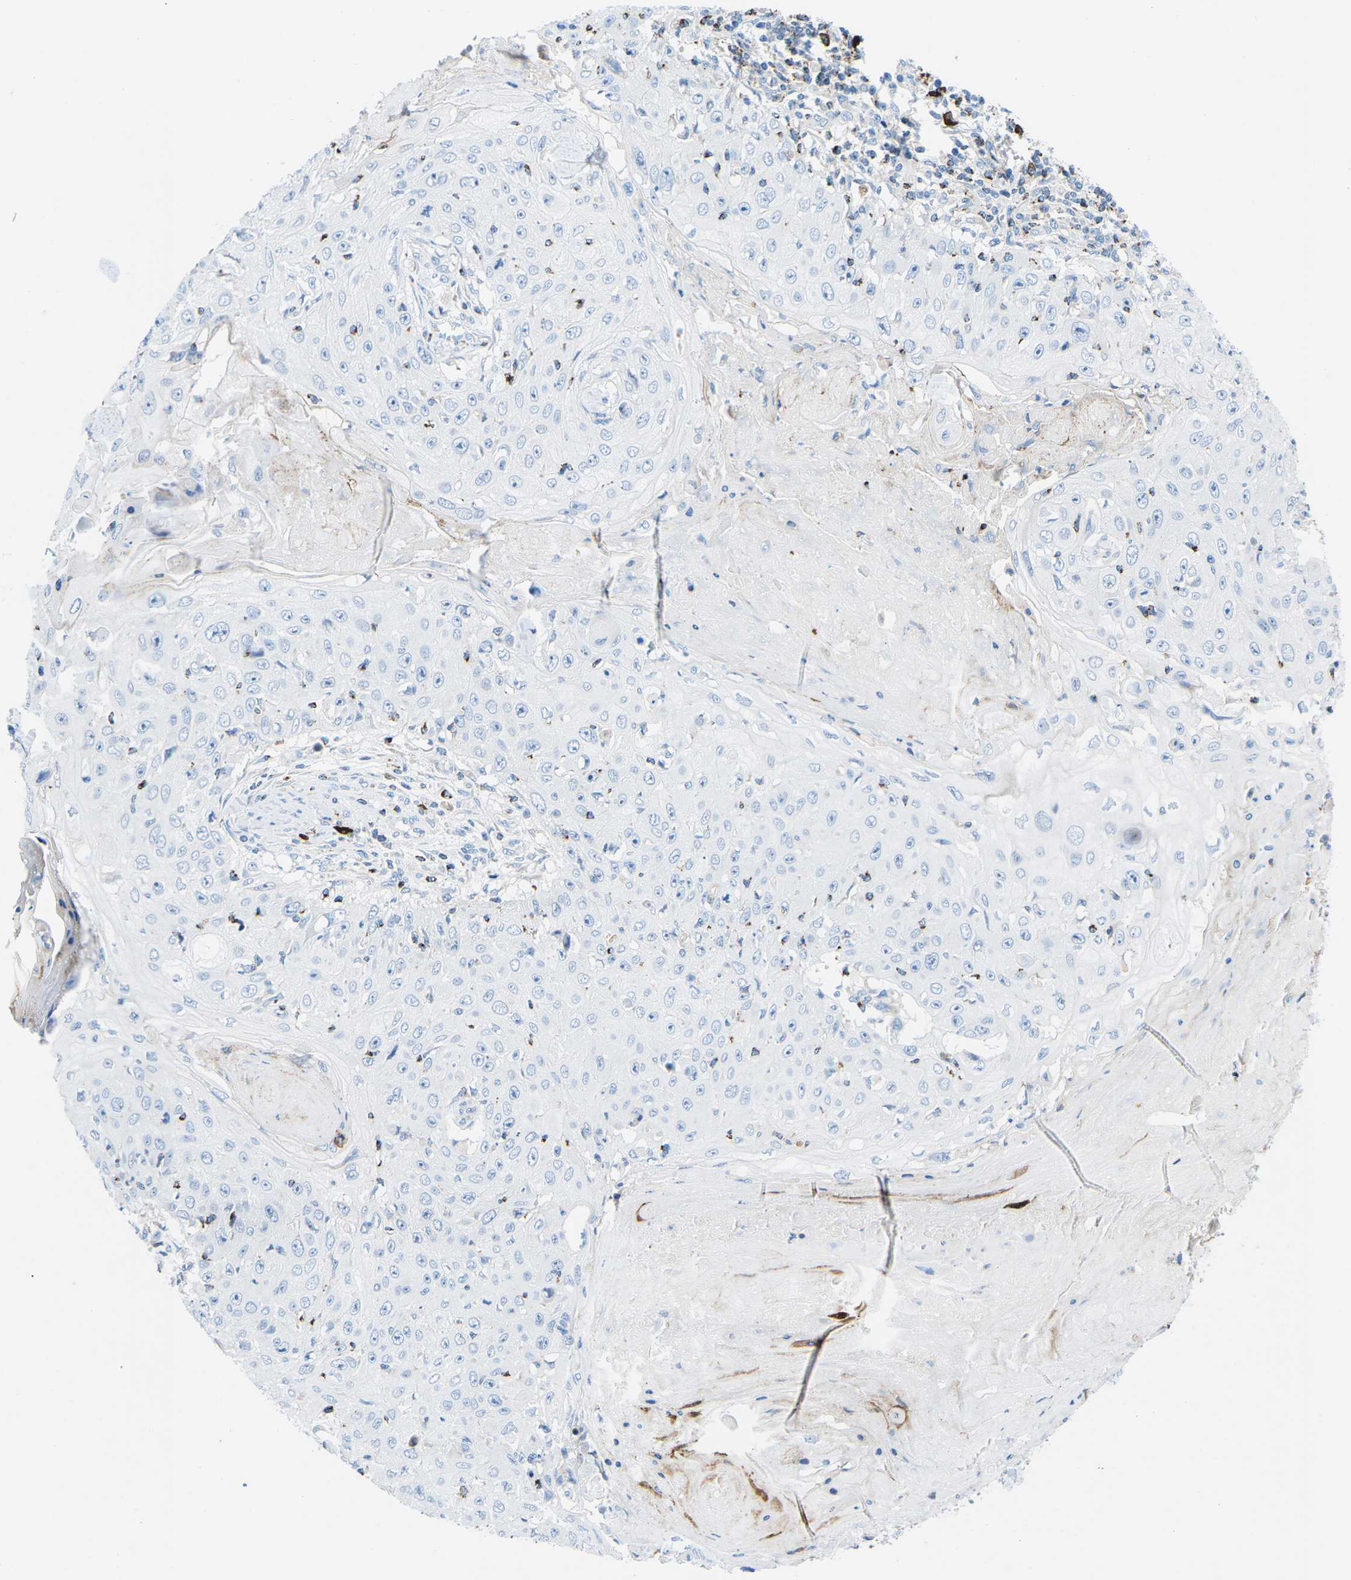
{"staining": {"intensity": "negative", "quantity": "none", "location": "none"}, "tissue": "skin cancer", "cell_type": "Tumor cells", "image_type": "cancer", "snomed": [{"axis": "morphology", "description": "Squamous cell carcinoma, NOS"}, {"axis": "topography", "description": "Skin"}], "caption": "A photomicrograph of human skin cancer (squamous cell carcinoma) is negative for staining in tumor cells.", "gene": "MC4R", "patient": {"sex": "male", "age": 86}}